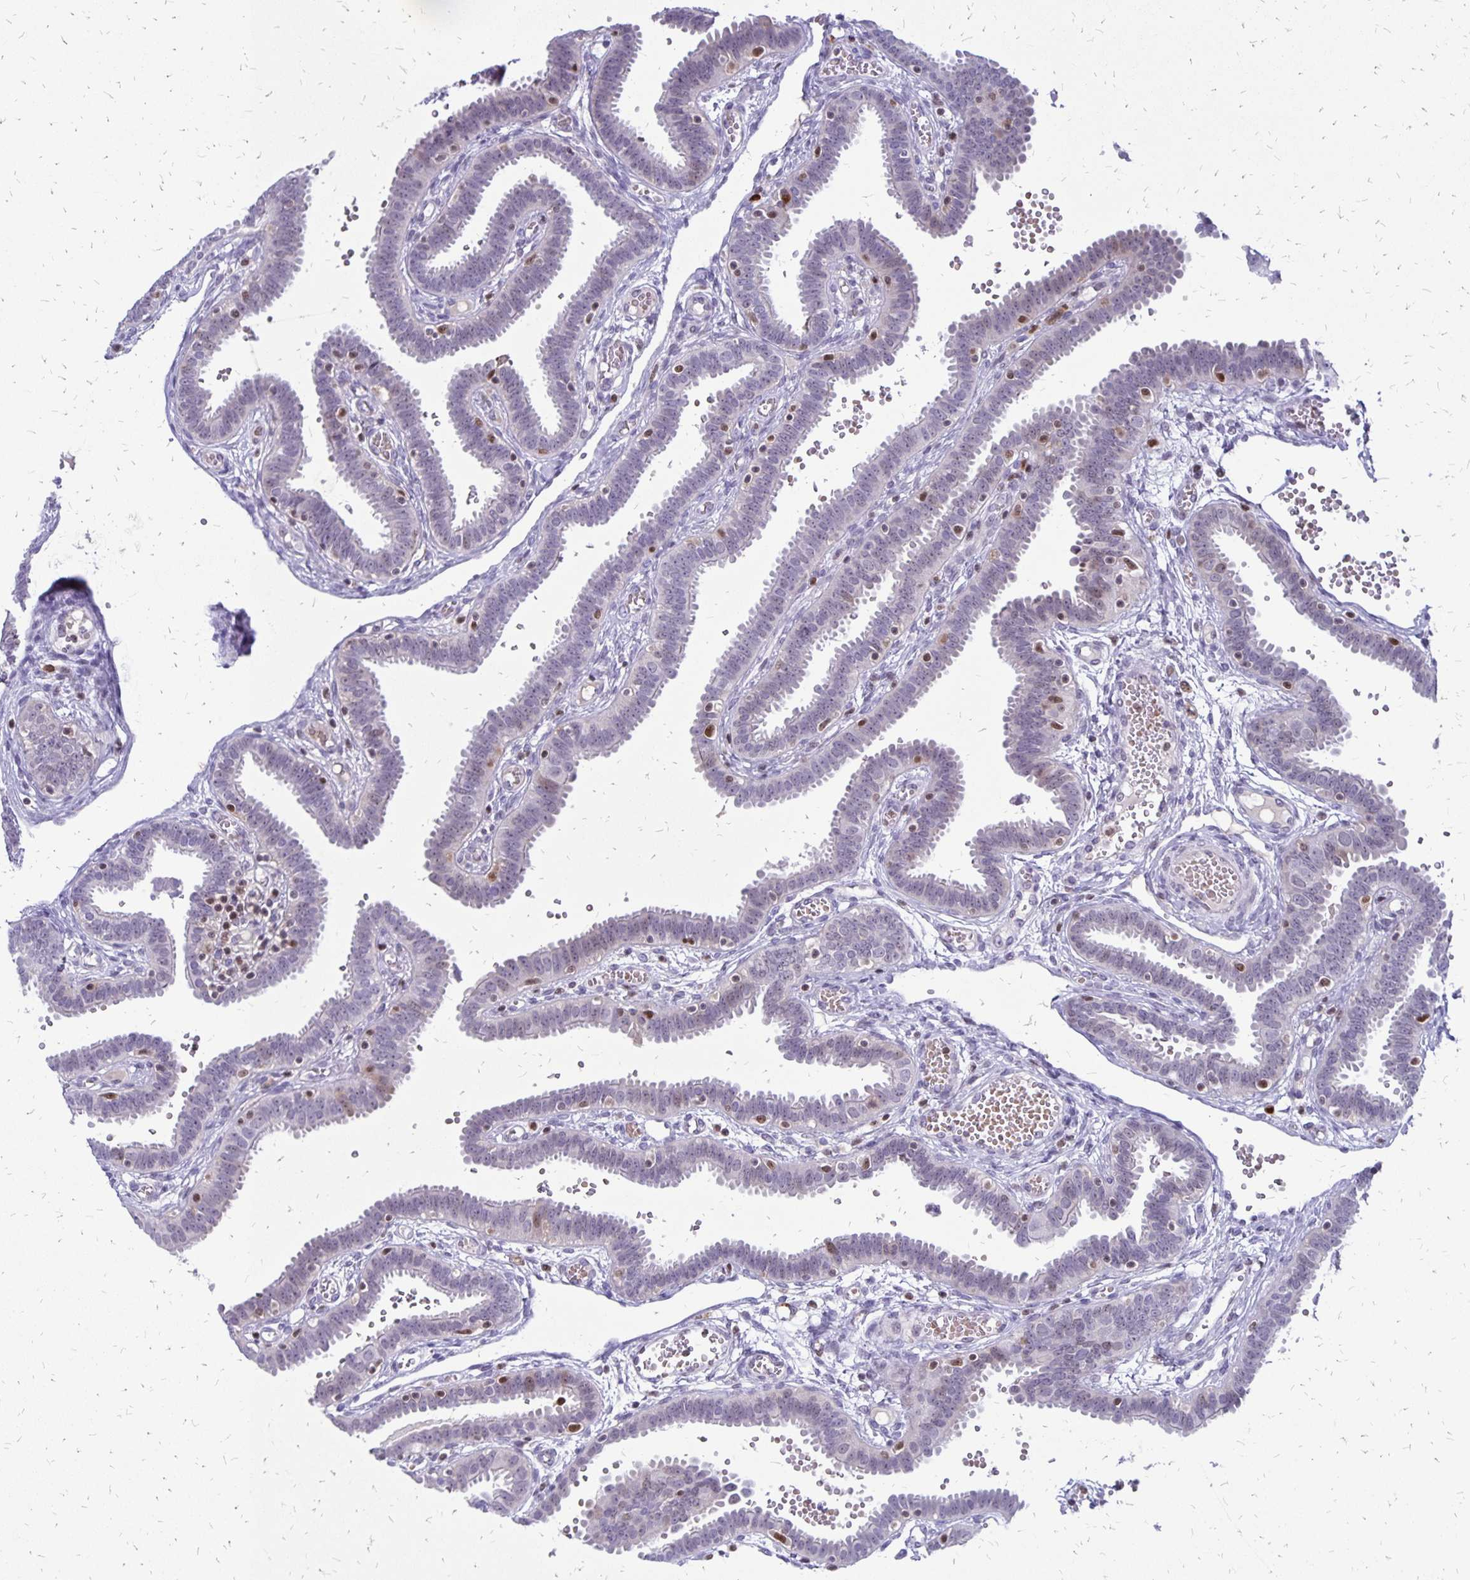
{"staining": {"intensity": "negative", "quantity": "none", "location": "none"}, "tissue": "fallopian tube", "cell_type": "Glandular cells", "image_type": "normal", "snomed": [{"axis": "morphology", "description": "Normal tissue, NOS"}, {"axis": "topography", "description": "Fallopian tube"}], "caption": "The micrograph reveals no significant positivity in glandular cells of fallopian tube. (Immunohistochemistry (ihc), brightfield microscopy, high magnification).", "gene": "DCK", "patient": {"sex": "female", "age": 37}}